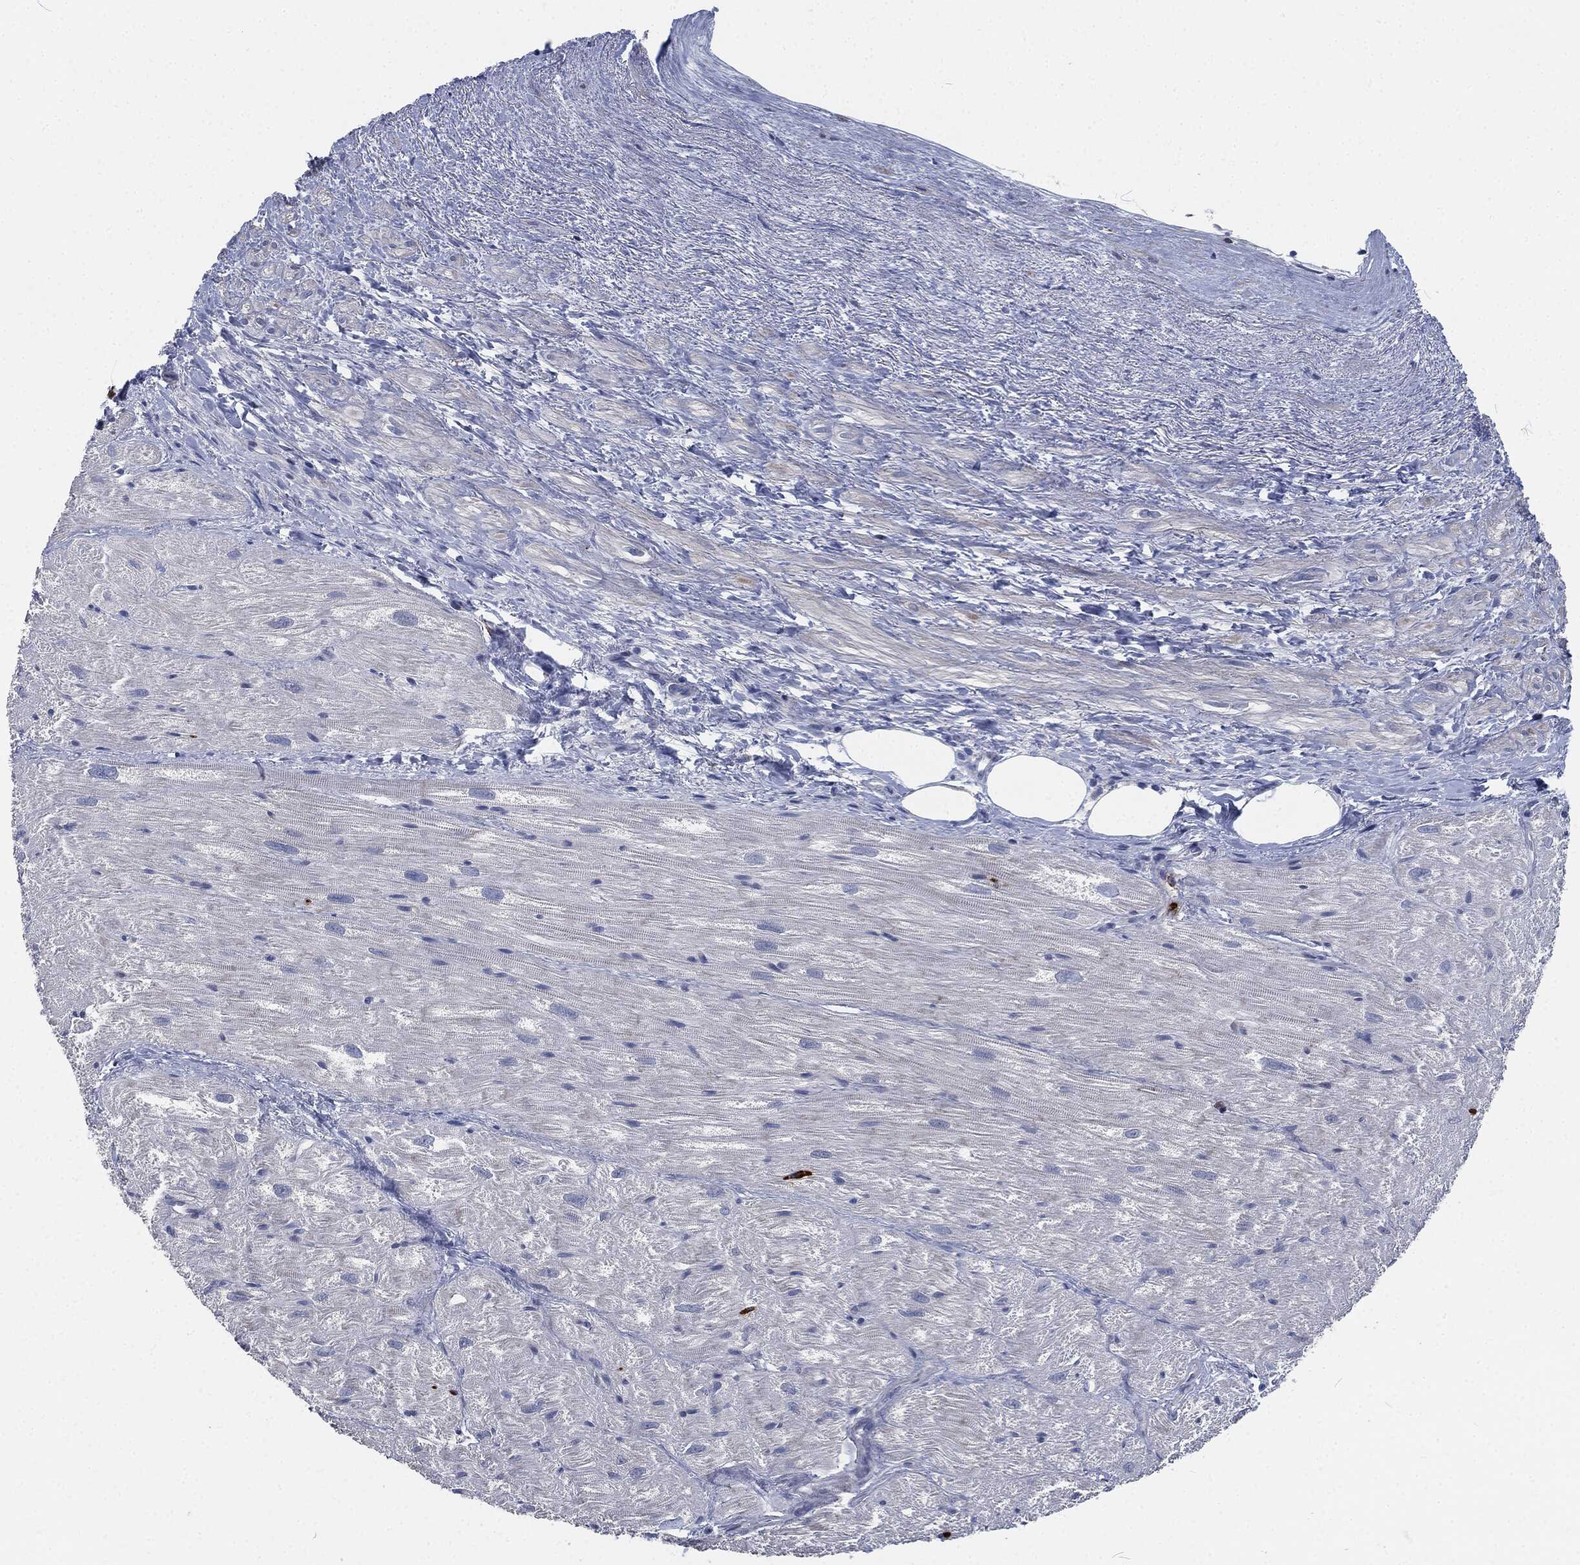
{"staining": {"intensity": "weak", "quantity": "<25%", "location": "cytoplasmic/membranous"}, "tissue": "heart muscle", "cell_type": "Cardiomyocytes", "image_type": "normal", "snomed": [{"axis": "morphology", "description": "Normal tissue, NOS"}, {"axis": "topography", "description": "Heart"}], "caption": "An immunohistochemistry micrograph of unremarkable heart muscle is shown. There is no staining in cardiomyocytes of heart muscle. Nuclei are stained in blue.", "gene": "MPO", "patient": {"sex": "male", "age": 62}}